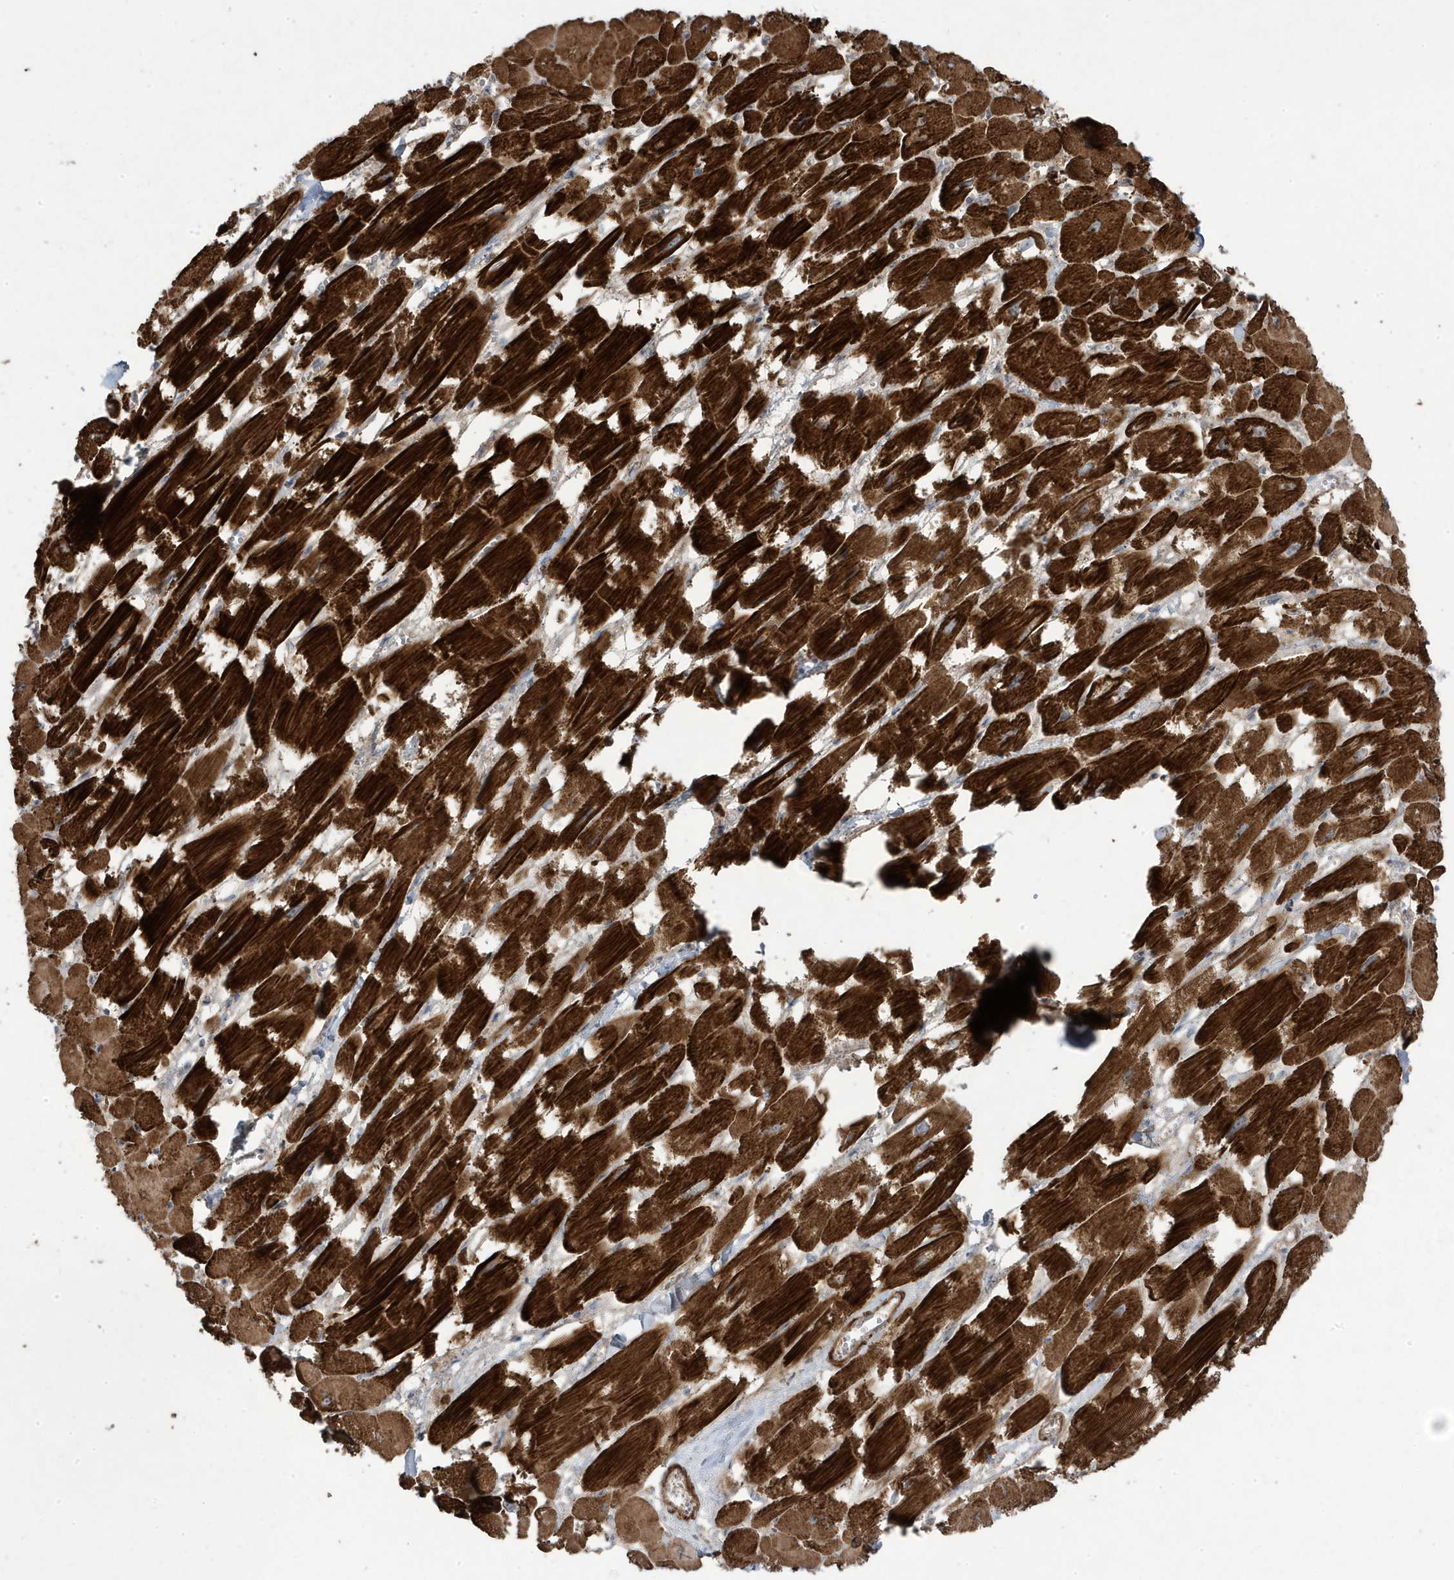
{"staining": {"intensity": "strong", "quantity": ">75%", "location": "cytoplasmic/membranous"}, "tissue": "heart muscle", "cell_type": "Cardiomyocytes", "image_type": "normal", "snomed": [{"axis": "morphology", "description": "Normal tissue, NOS"}, {"axis": "topography", "description": "Heart"}], "caption": "Immunohistochemical staining of benign heart muscle demonstrates >75% levels of strong cytoplasmic/membranous protein positivity in about >75% of cardiomyocytes.", "gene": "CETN3", "patient": {"sex": "male", "age": 54}}